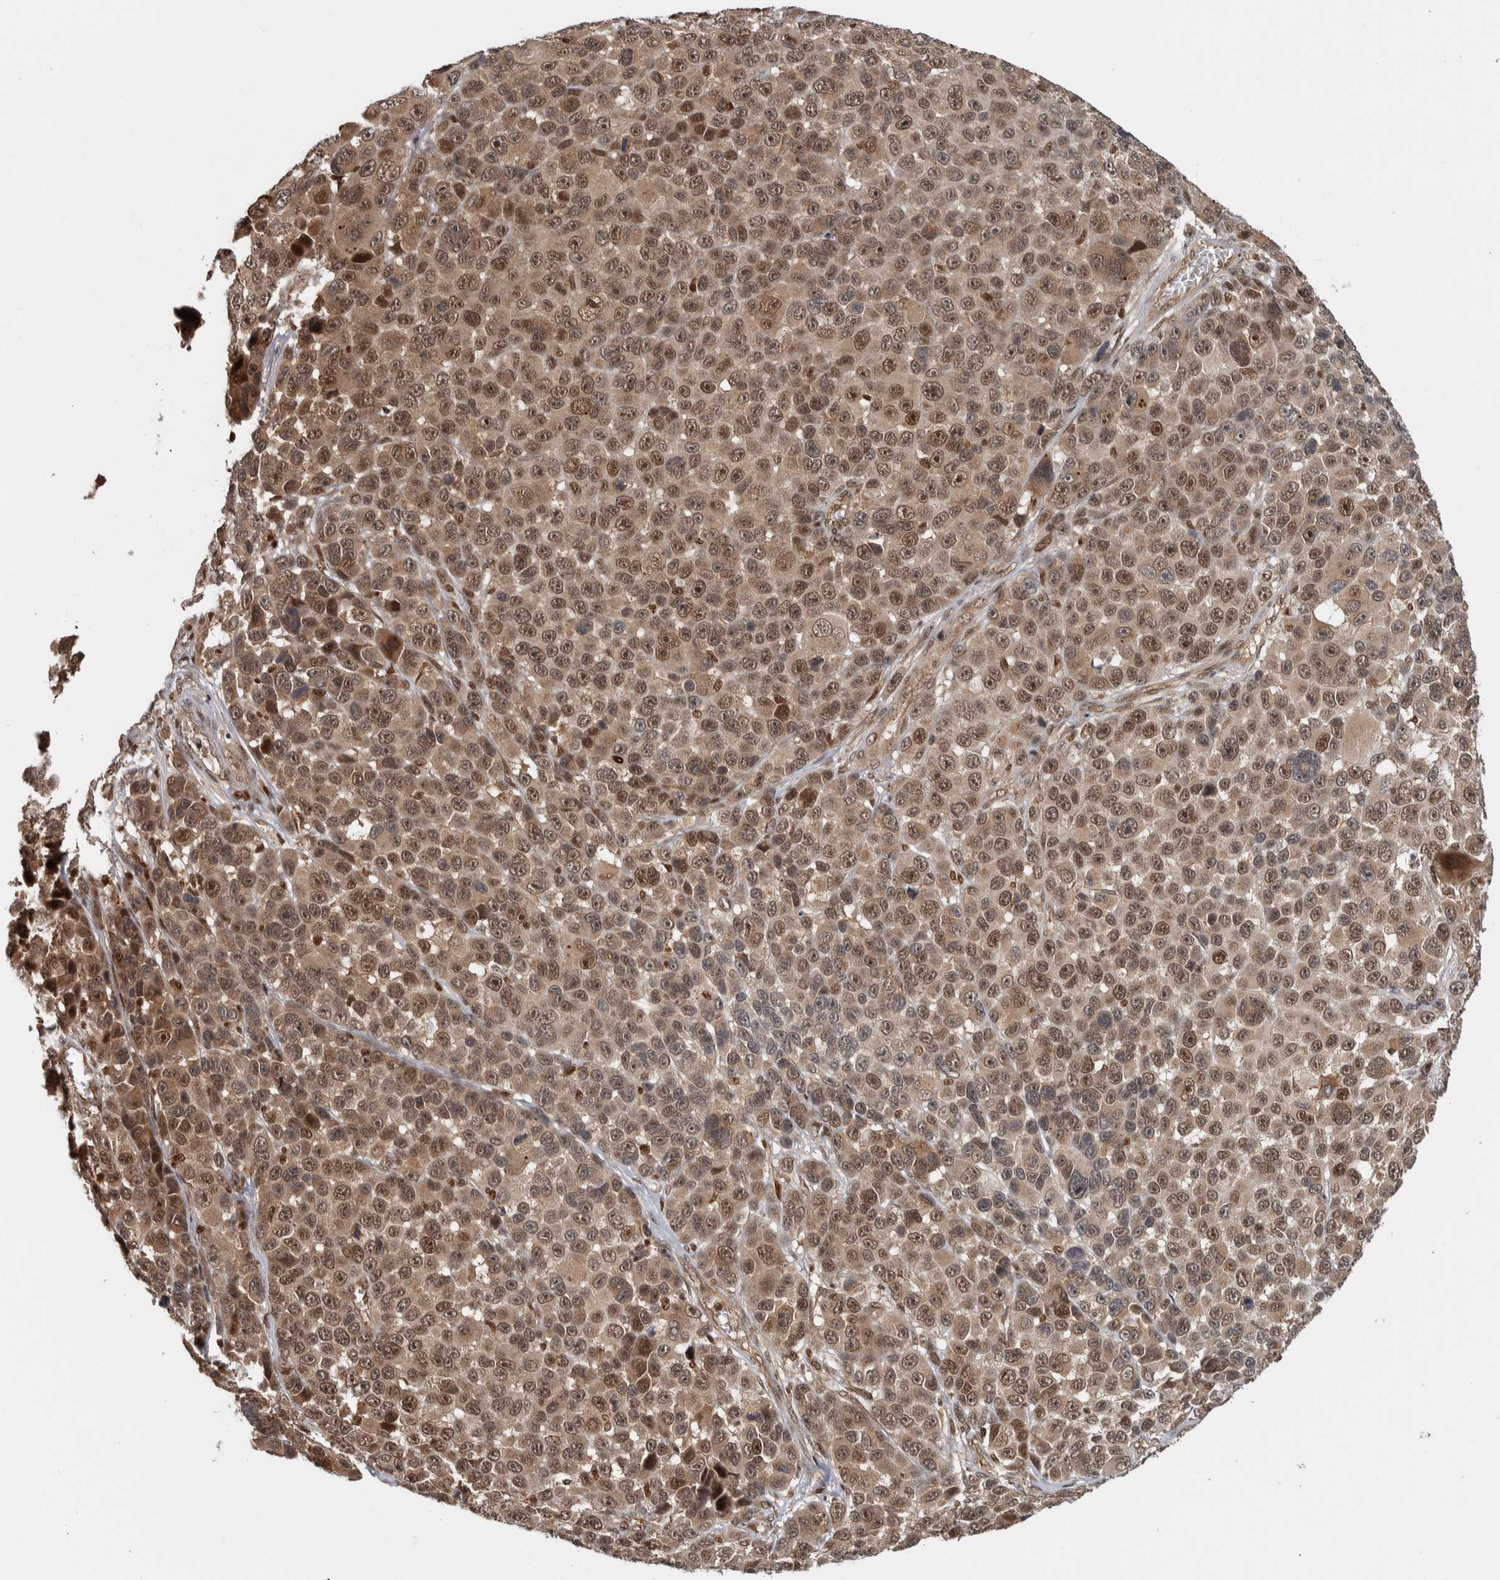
{"staining": {"intensity": "moderate", "quantity": ">75%", "location": "cytoplasmic/membranous,nuclear"}, "tissue": "melanoma", "cell_type": "Tumor cells", "image_type": "cancer", "snomed": [{"axis": "morphology", "description": "Malignant melanoma, NOS"}, {"axis": "topography", "description": "Skin"}], "caption": "Immunohistochemical staining of melanoma shows moderate cytoplasmic/membranous and nuclear protein staining in approximately >75% of tumor cells.", "gene": "RPS6KA4", "patient": {"sex": "male", "age": 53}}